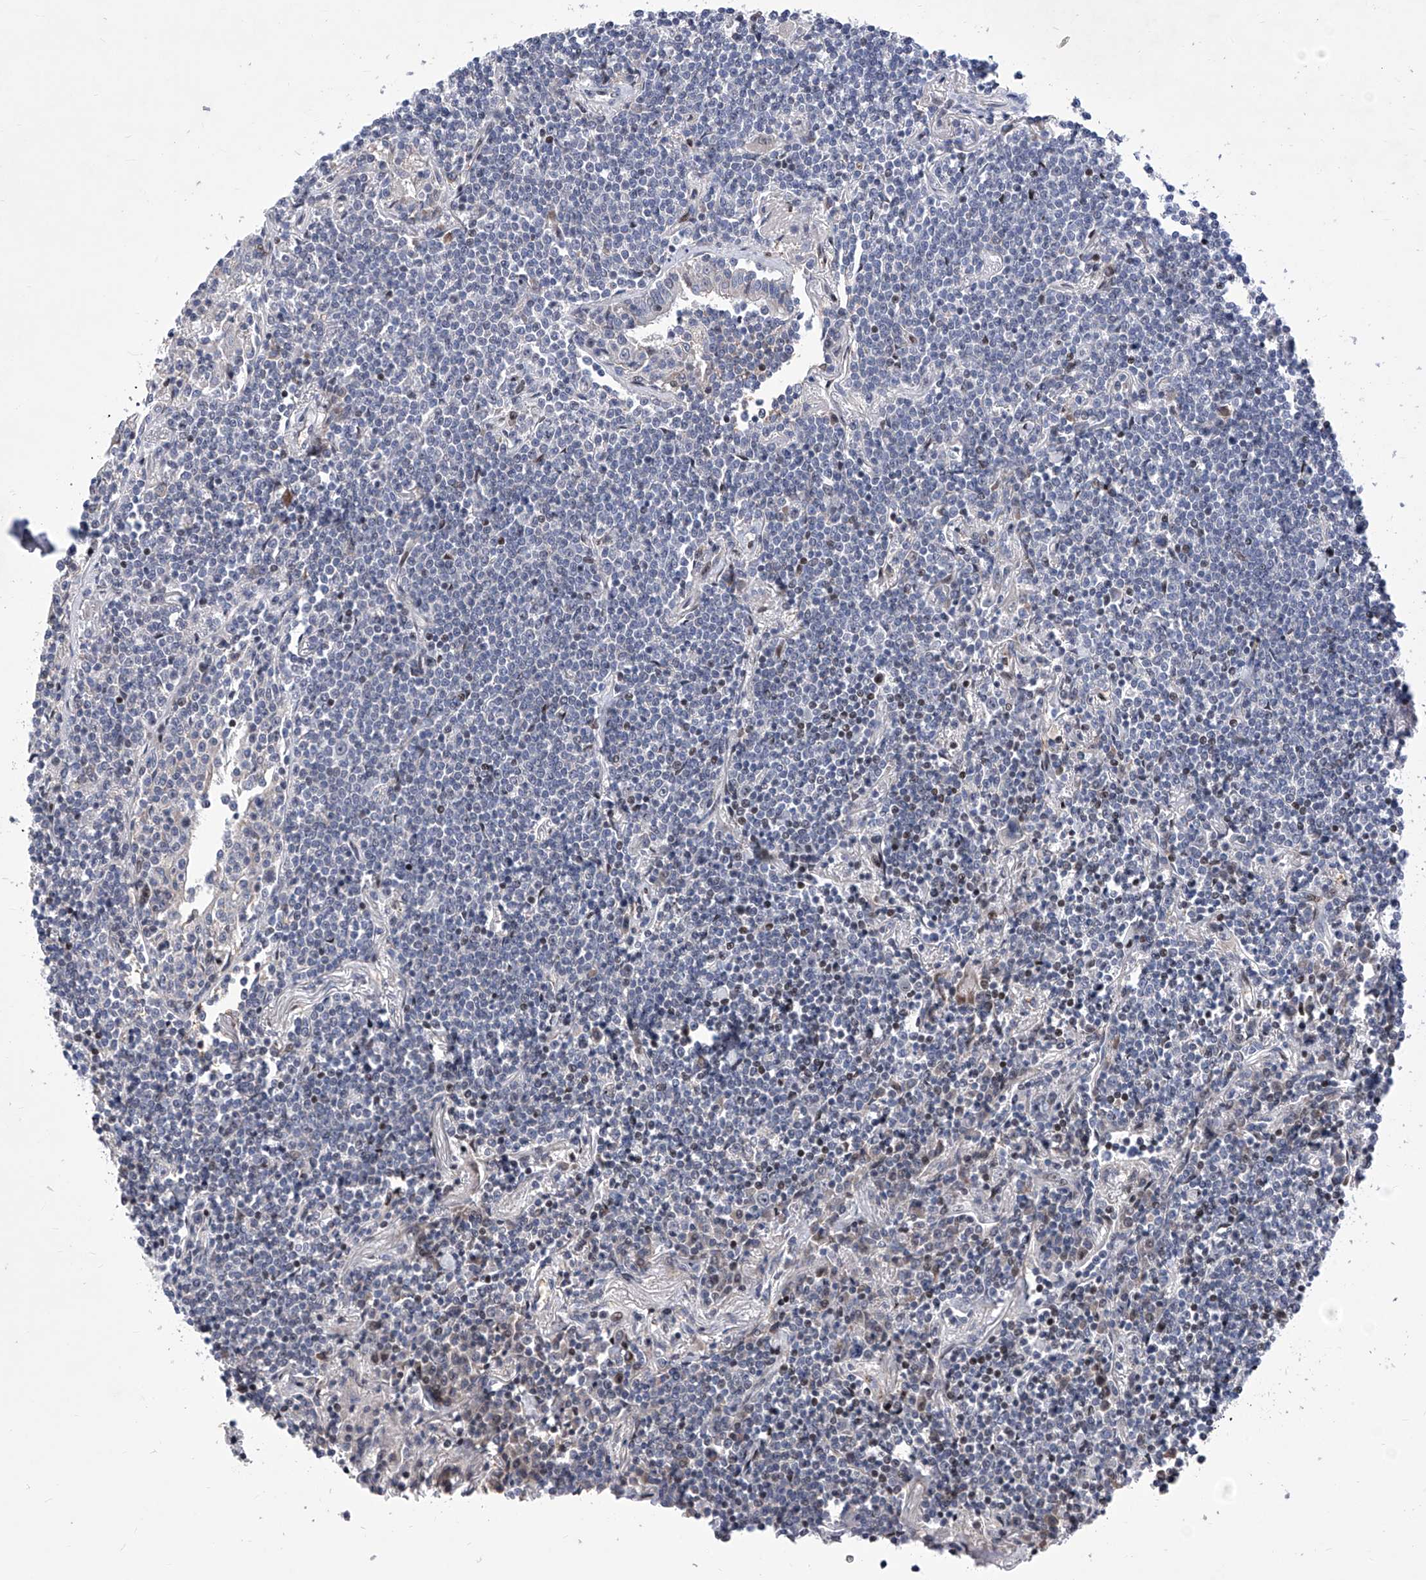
{"staining": {"intensity": "moderate", "quantity": "<25%", "location": "nuclear"}, "tissue": "lymphoma", "cell_type": "Tumor cells", "image_type": "cancer", "snomed": [{"axis": "morphology", "description": "Malignant lymphoma, non-Hodgkin's type, Low grade"}, {"axis": "topography", "description": "Lung"}], "caption": "Immunohistochemical staining of malignant lymphoma, non-Hodgkin's type (low-grade) displays low levels of moderate nuclear staining in approximately <25% of tumor cells. Using DAB (3,3'-diaminobenzidine) (brown) and hematoxylin (blue) stains, captured at high magnification using brightfield microscopy.", "gene": "NUFIP1", "patient": {"sex": "female", "age": 71}}